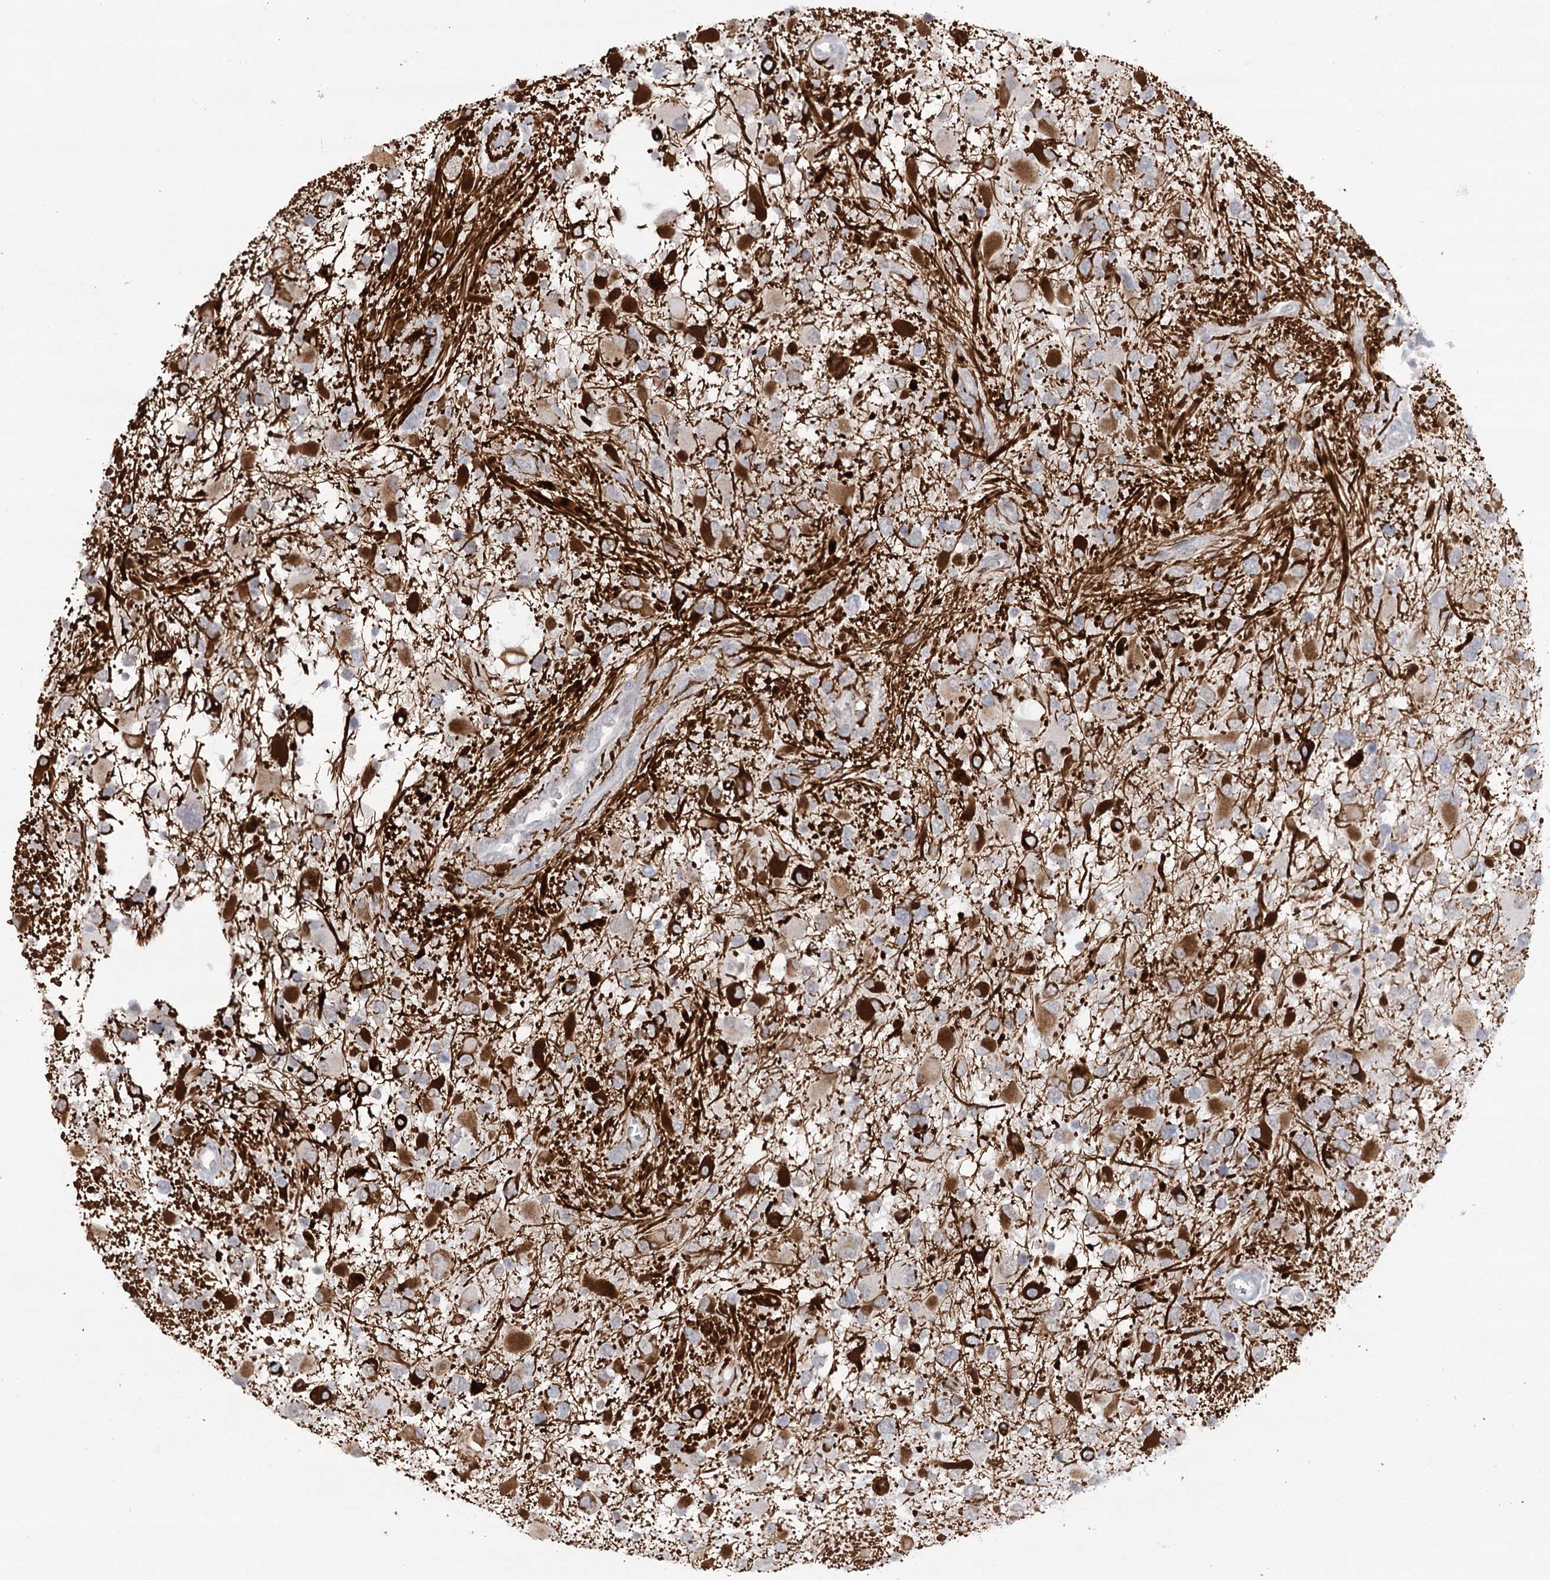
{"staining": {"intensity": "strong", "quantity": "<25%", "location": "cytoplasmic/membranous"}, "tissue": "glioma", "cell_type": "Tumor cells", "image_type": "cancer", "snomed": [{"axis": "morphology", "description": "Glioma, malignant, High grade"}, {"axis": "topography", "description": "Brain"}], "caption": "Malignant glioma (high-grade) stained with immunohistochemistry (IHC) shows strong cytoplasmic/membranous staining in approximately <25% of tumor cells. Nuclei are stained in blue.", "gene": "TRAF3IP1", "patient": {"sex": "male", "age": 53}}